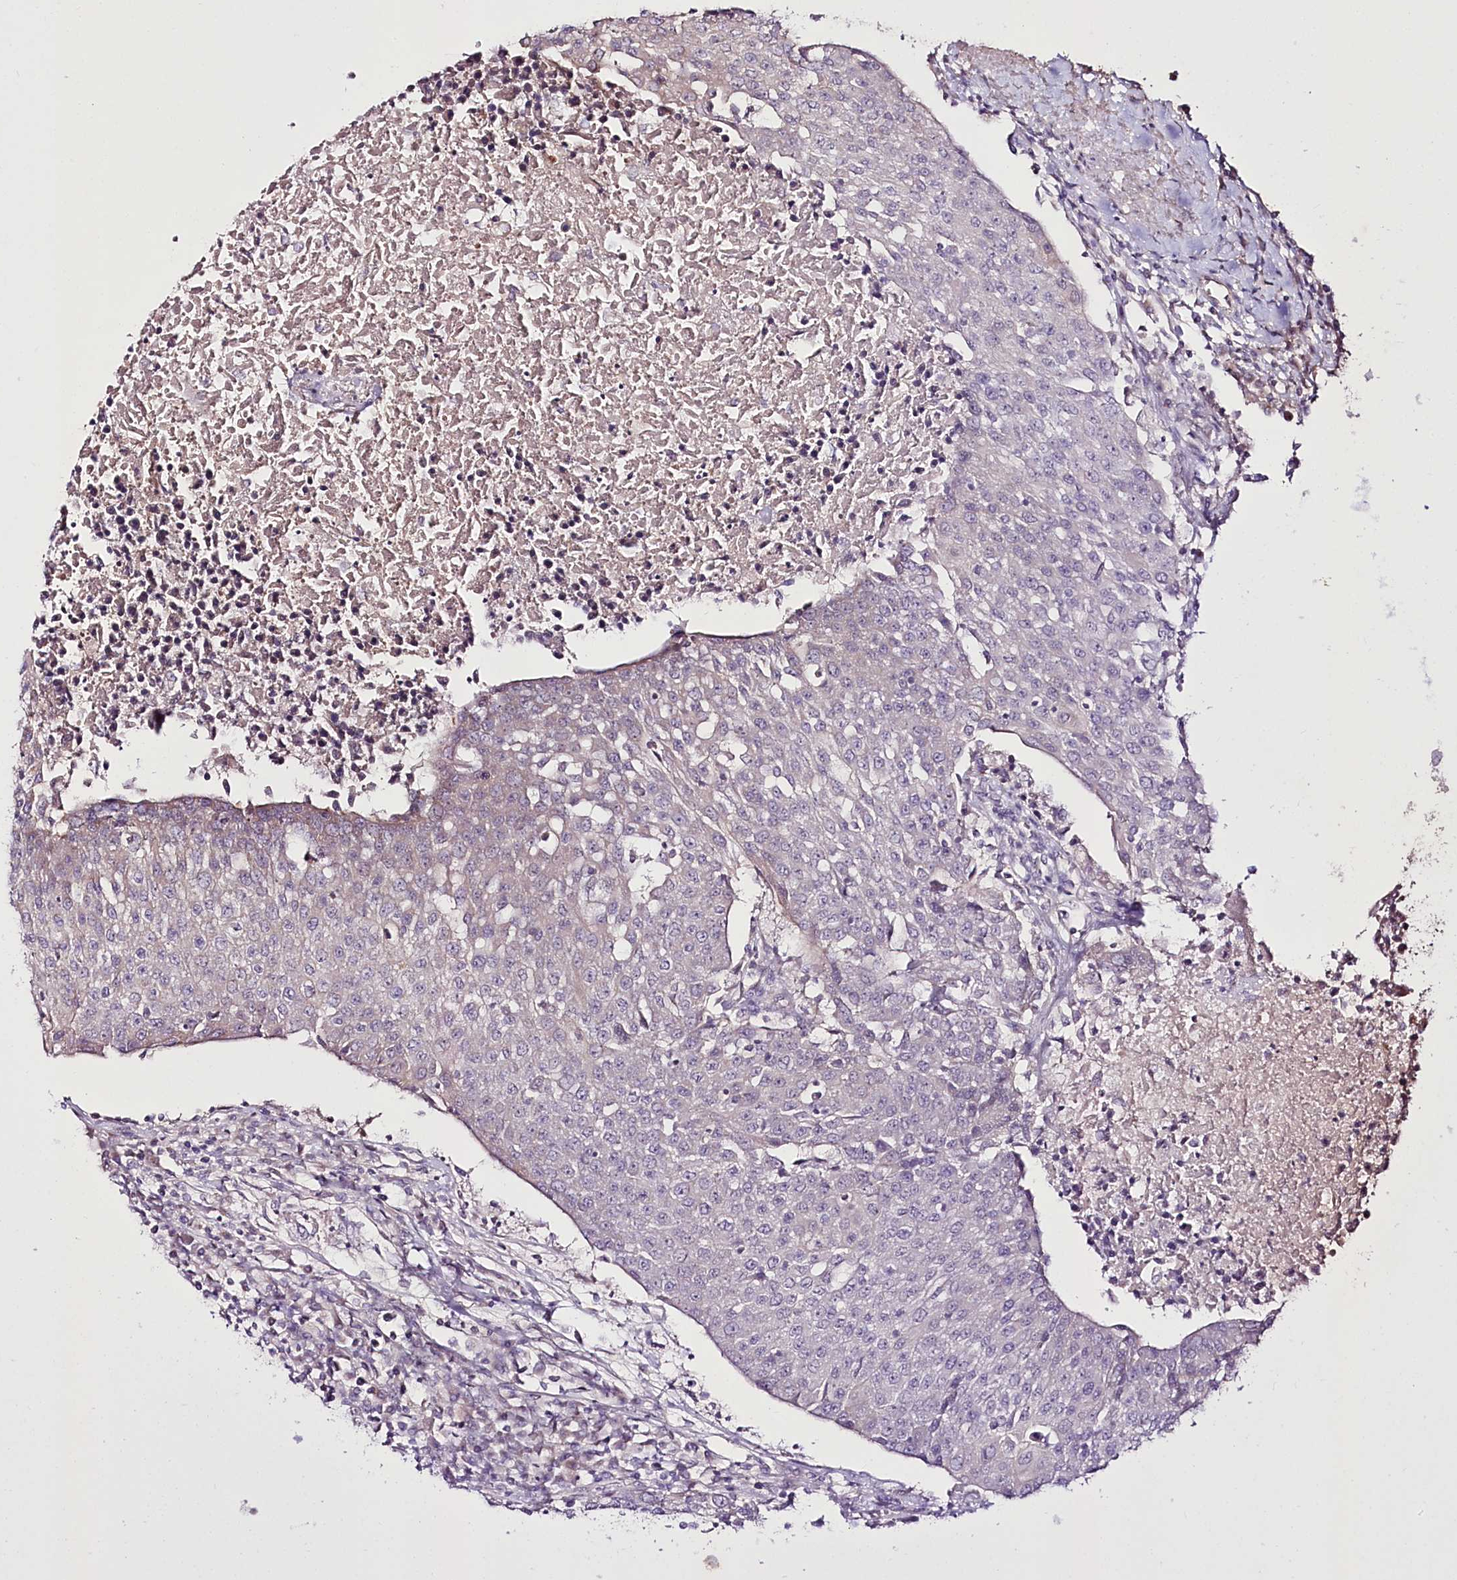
{"staining": {"intensity": "moderate", "quantity": "<25%", "location": "cytoplasmic/membranous"}, "tissue": "urothelial cancer", "cell_type": "Tumor cells", "image_type": "cancer", "snomed": [{"axis": "morphology", "description": "Urothelial carcinoma, High grade"}, {"axis": "topography", "description": "Urinary bladder"}], "caption": "Brown immunohistochemical staining in urothelial cancer reveals moderate cytoplasmic/membranous expression in approximately <25% of tumor cells.", "gene": "REXO2", "patient": {"sex": "female", "age": 85}}